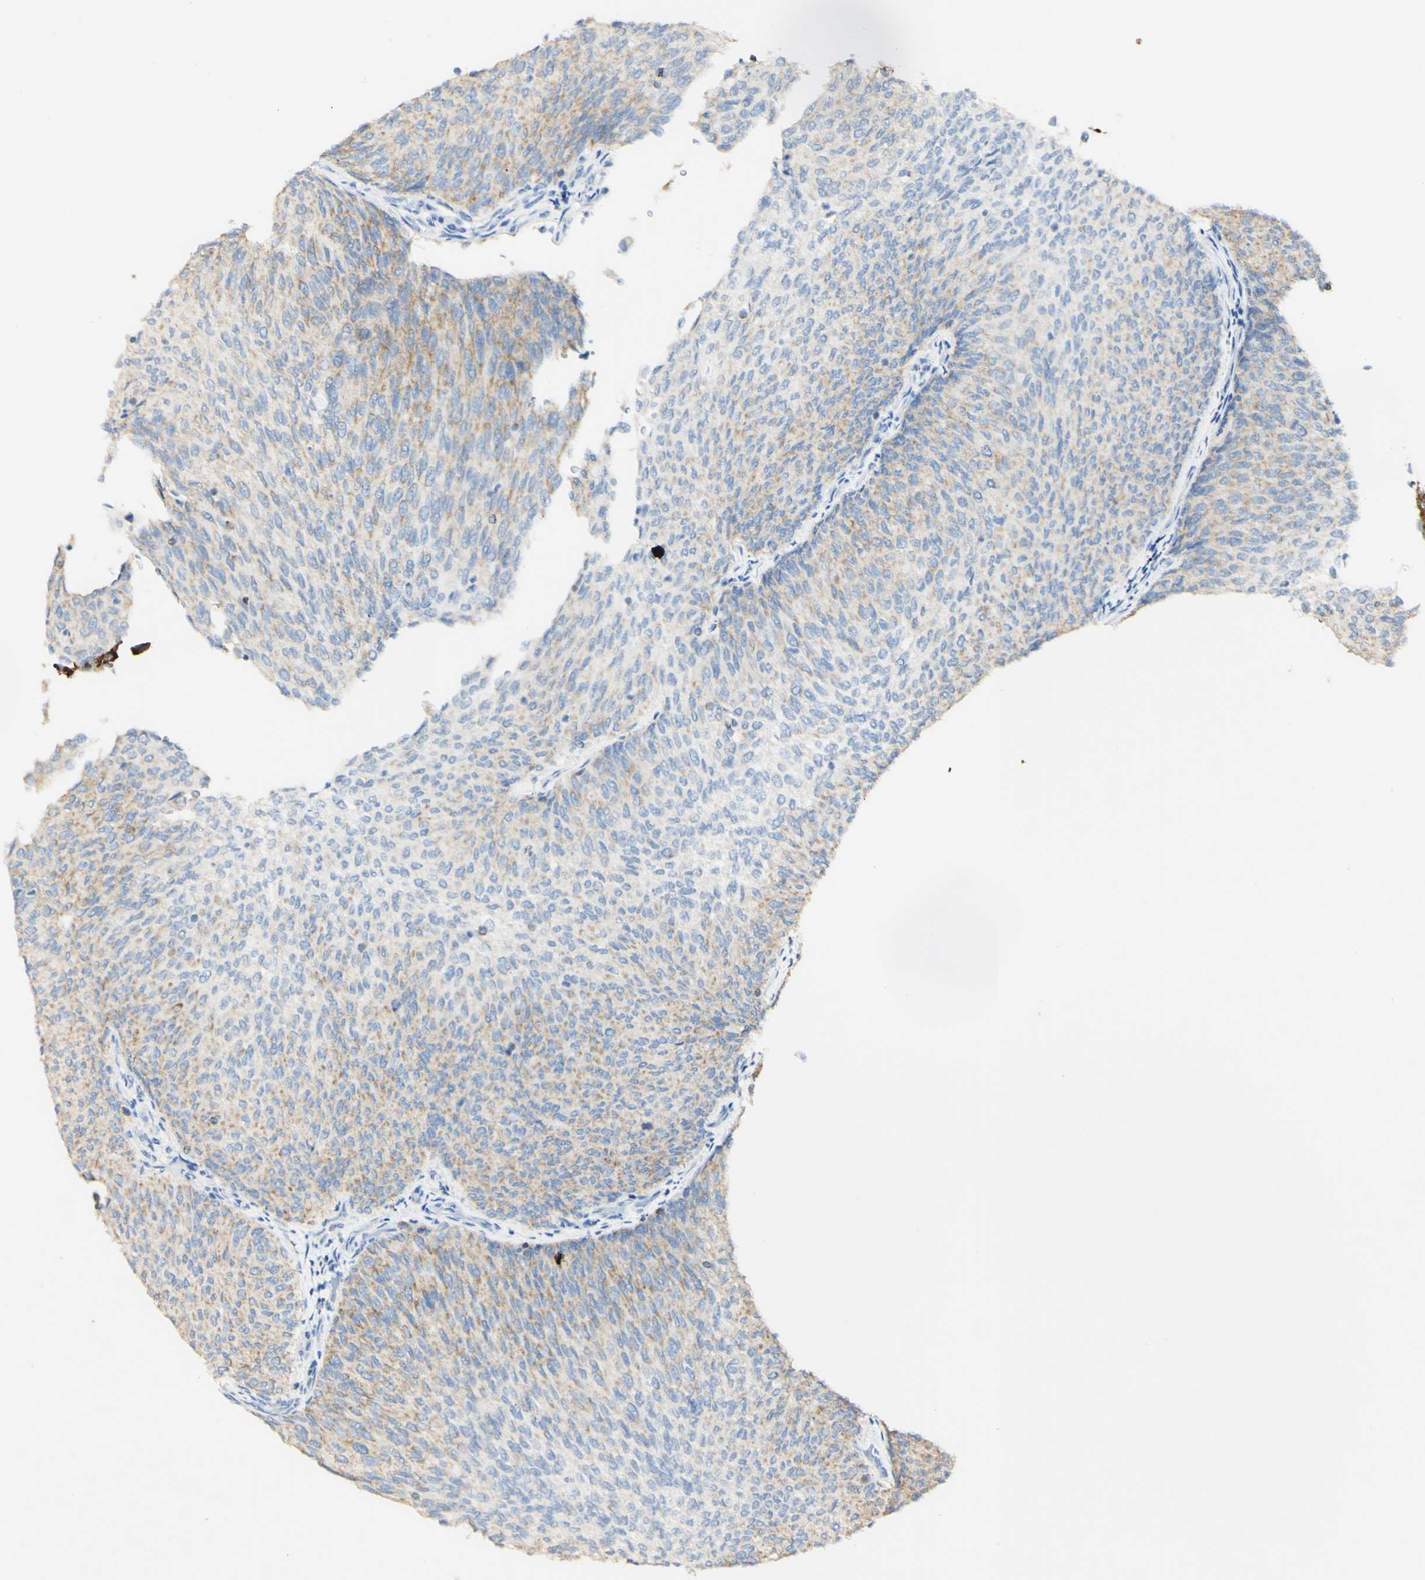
{"staining": {"intensity": "weak", "quantity": "<25%", "location": "cytoplasmic/membranous"}, "tissue": "urothelial cancer", "cell_type": "Tumor cells", "image_type": "cancer", "snomed": [{"axis": "morphology", "description": "Urothelial carcinoma, Low grade"}, {"axis": "topography", "description": "Urinary bladder"}], "caption": "Immunohistochemical staining of human urothelial cancer reveals no significant positivity in tumor cells.", "gene": "OXCT1", "patient": {"sex": "female", "age": 79}}